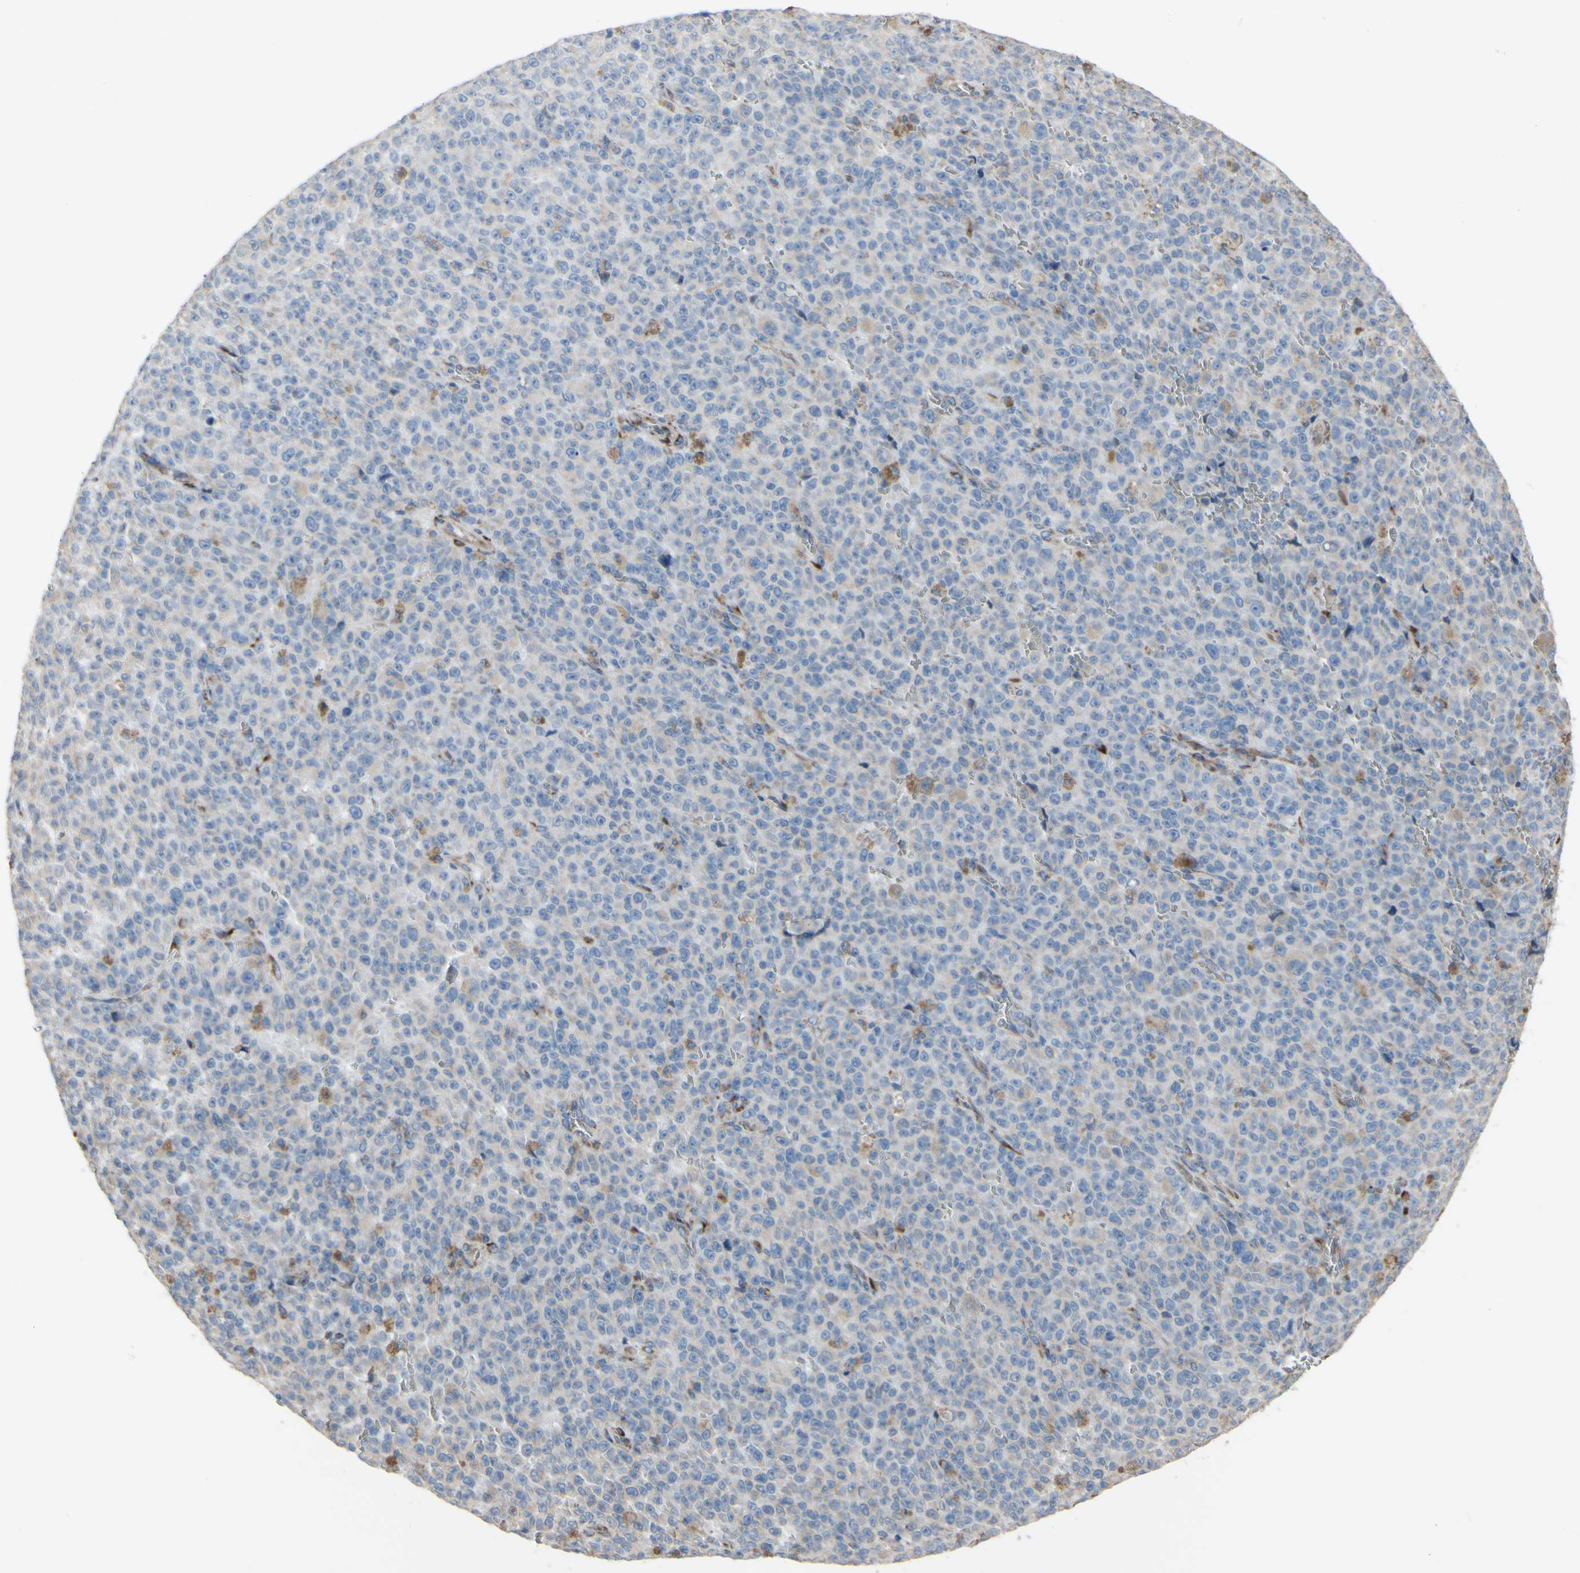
{"staining": {"intensity": "moderate", "quantity": "<25%", "location": "cytoplasmic/membranous"}, "tissue": "melanoma", "cell_type": "Tumor cells", "image_type": "cancer", "snomed": [{"axis": "morphology", "description": "Malignant melanoma, NOS"}, {"axis": "topography", "description": "Skin"}], "caption": "Protein expression by IHC shows moderate cytoplasmic/membranous positivity in about <25% of tumor cells in melanoma.", "gene": "AGPAT5", "patient": {"sex": "female", "age": 82}}